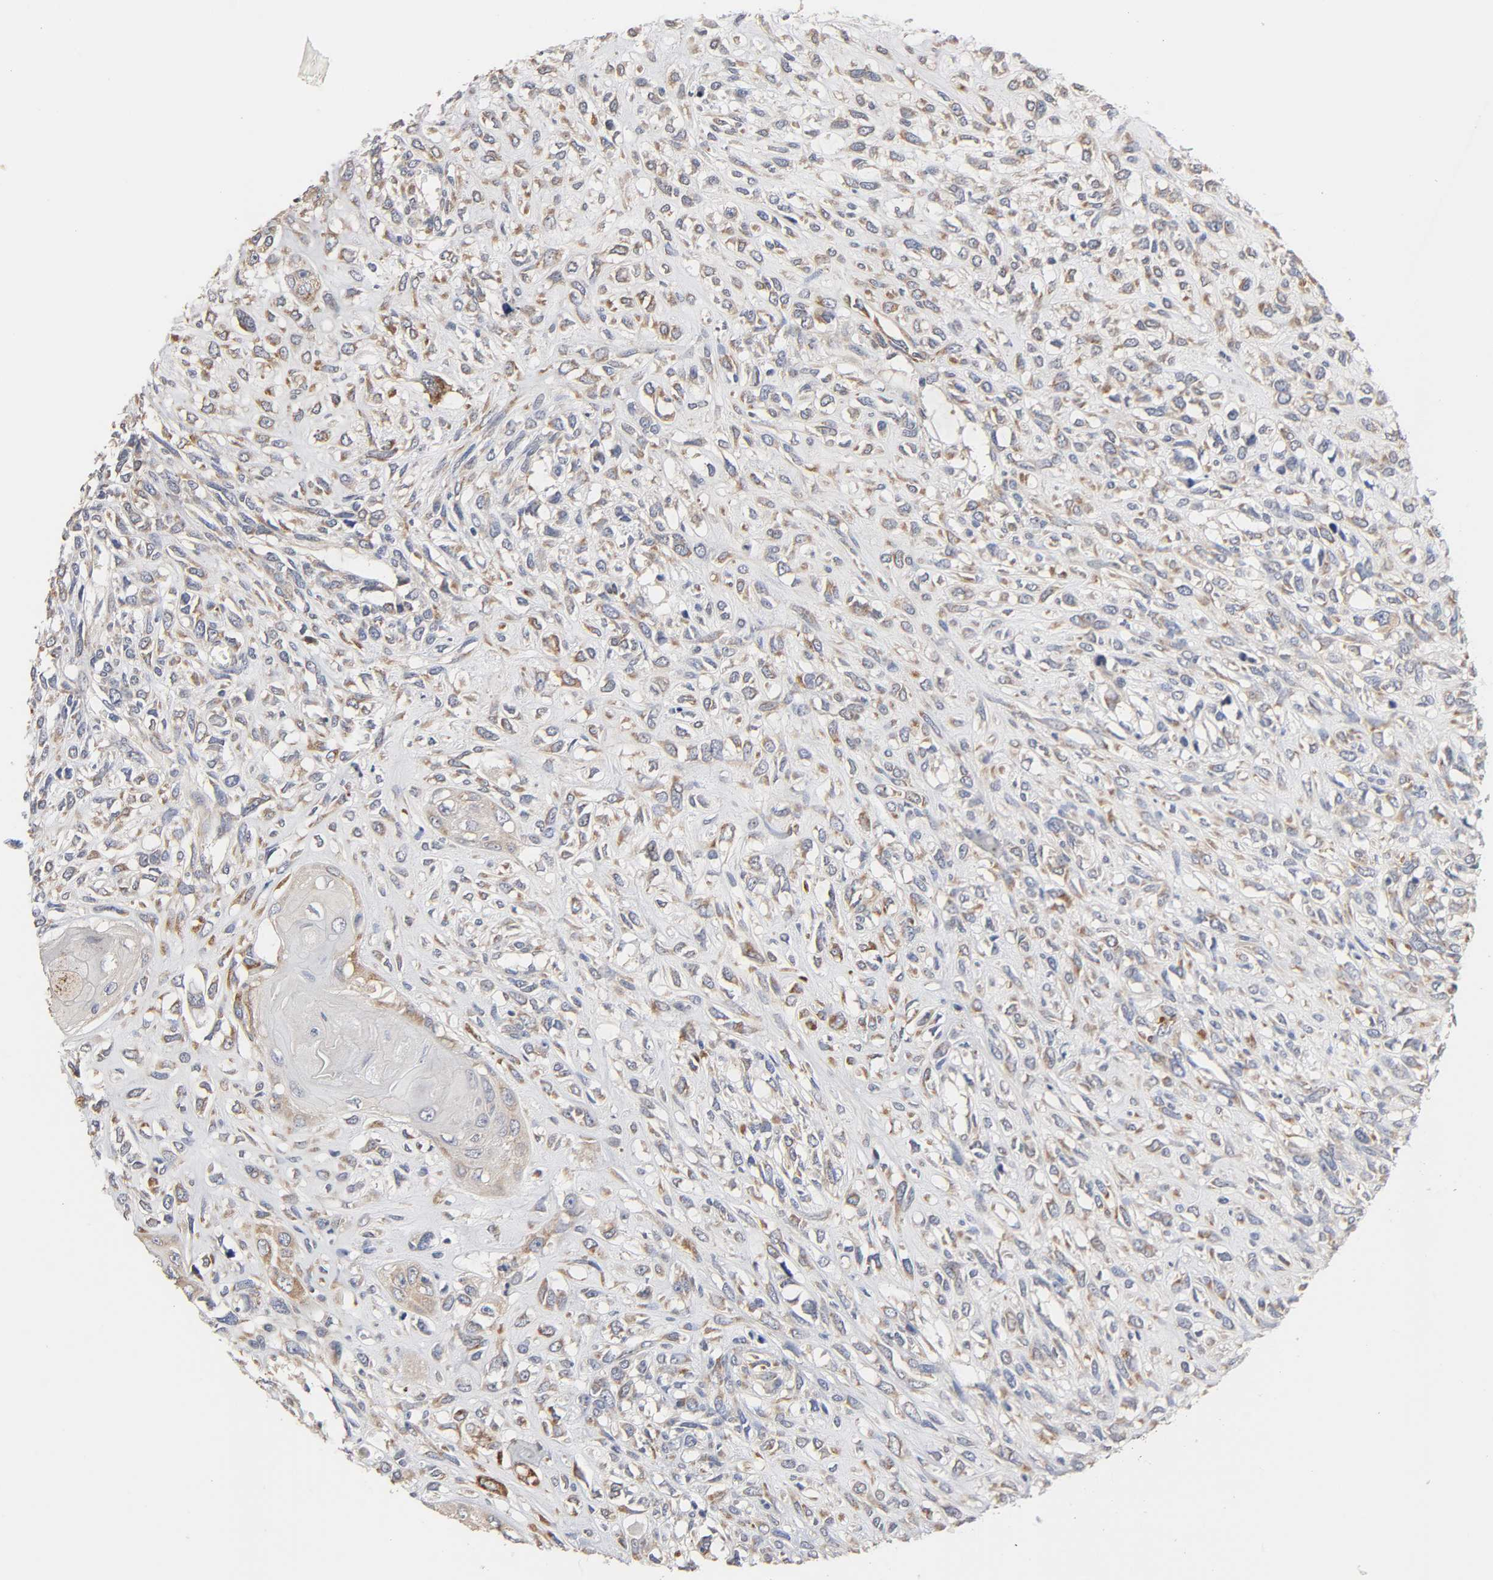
{"staining": {"intensity": "moderate", "quantity": "25%-75%", "location": "cytoplasmic/membranous"}, "tissue": "head and neck cancer", "cell_type": "Tumor cells", "image_type": "cancer", "snomed": [{"axis": "morphology", "description": "Necrosis, NOS"}, {"axis": "morphology", "description": "Neoplasm, malignant, NOS"}, {"axis": "topography", "description": "Salivary gland"}, {"axis": "topography", "description": "Head-Neck"}], "caption": "Immunohistochemistry (IHC) image of neoplastic tissue: human malignant neoplasm (head and neck) stained using IHC reveals medium levels of moderate protein expression localized specifically in the cytoplasmic/membranous of tumor cells, appearing as a cytoplasmic/membranous brown color.", "gene": "HDLBP", "patient": {"sex": "male", "age": 43}}